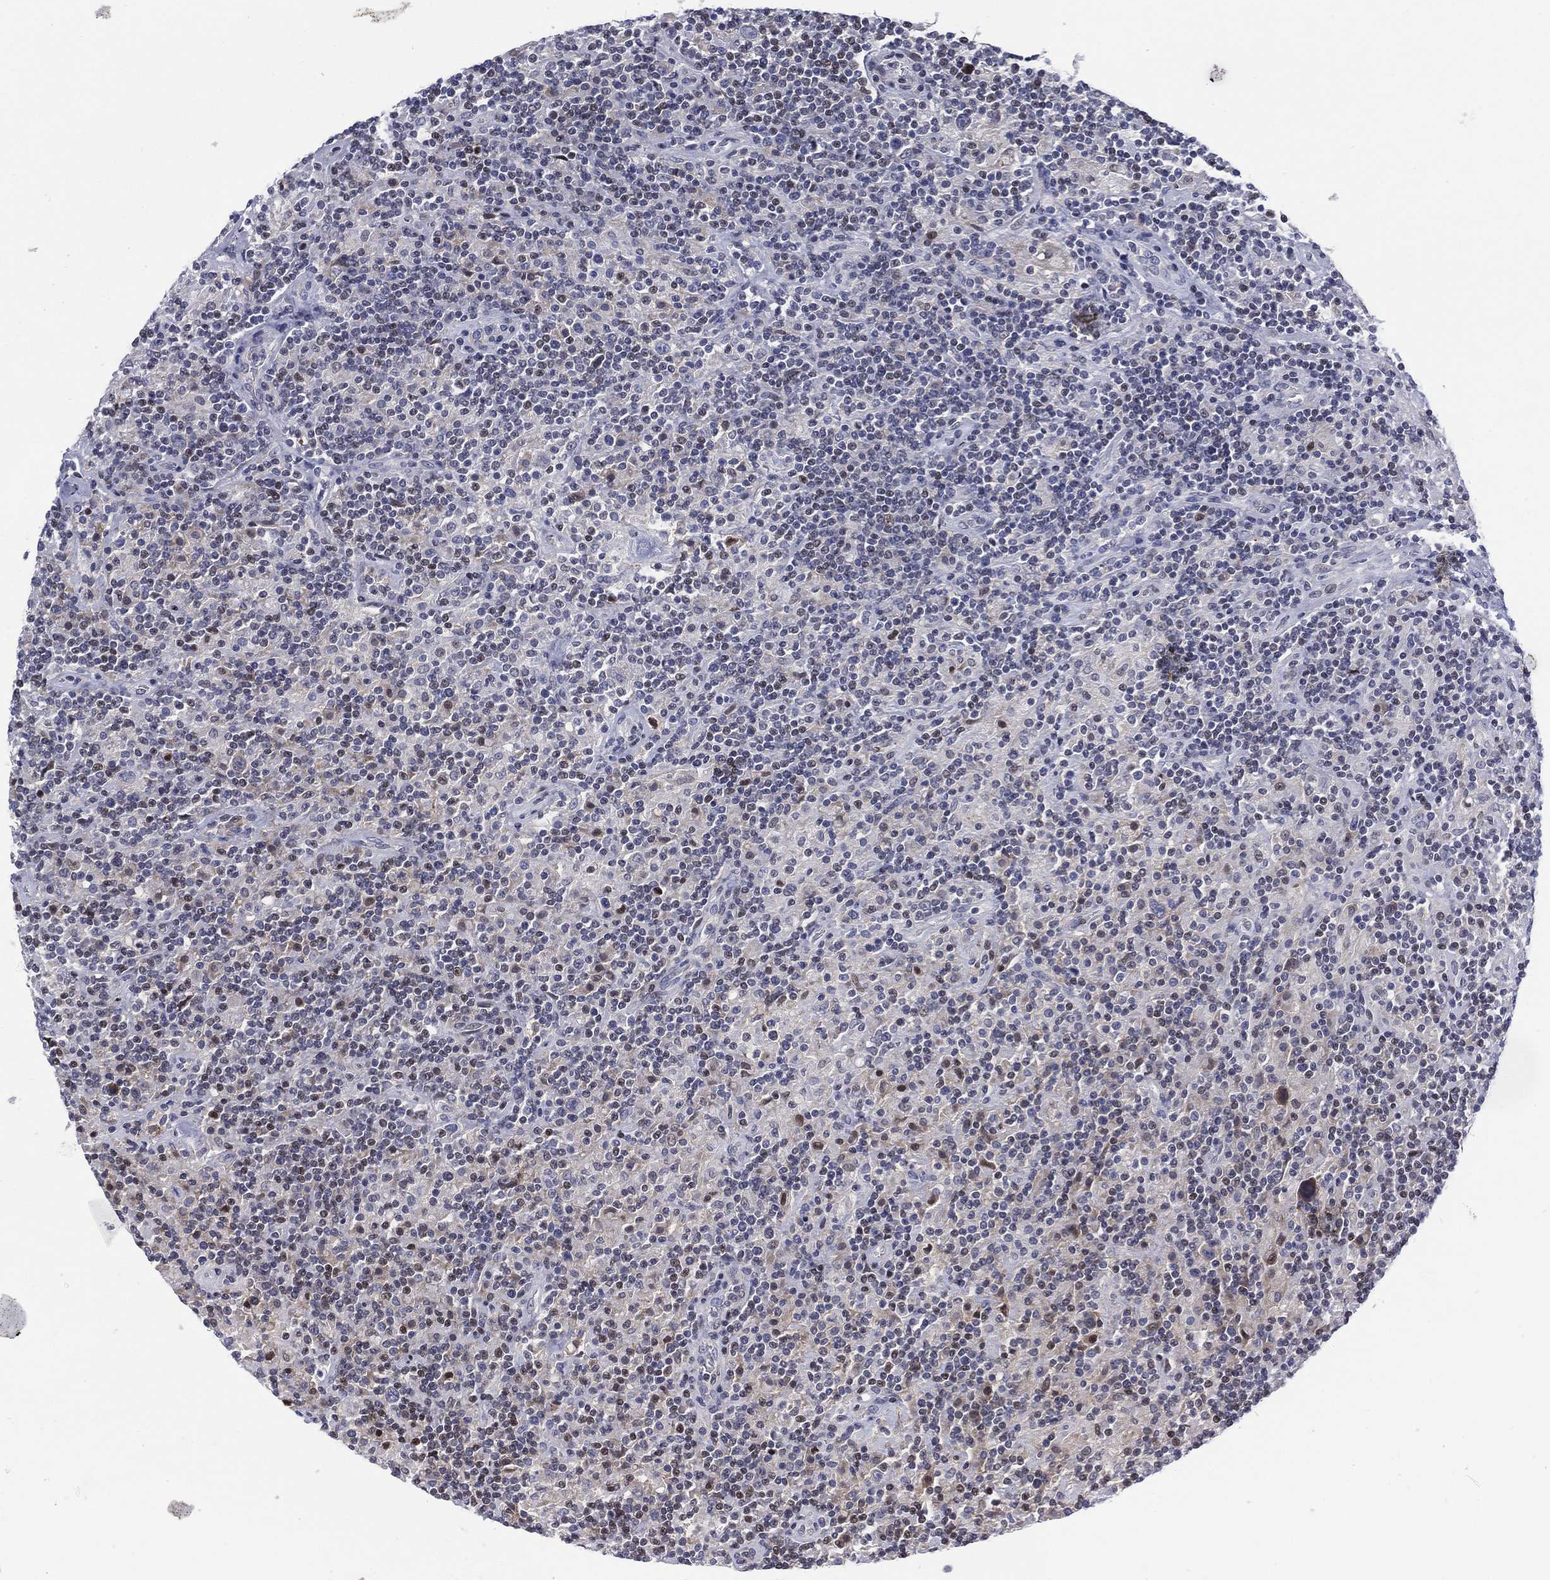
{"staining": {"intensity": "weak", "quantity": "<25%", "location": "cytoplasmic/membranous"}, "tissue": "lymphoma", "cell_type": "Tumor cells", "image_type": "cancer", "snomed": [{"axis": "morphology", "description": "Hodgkin's disease, NOS"}, {"axis": "topography", "description": "Lymph node"}], "caption": "Immunohistochemical staining of Hodgkin's disease exhibits no significant positivity in tumor cells.", "gene": "SLC4A4", "patient": {"sex": "male", "age": 70}}